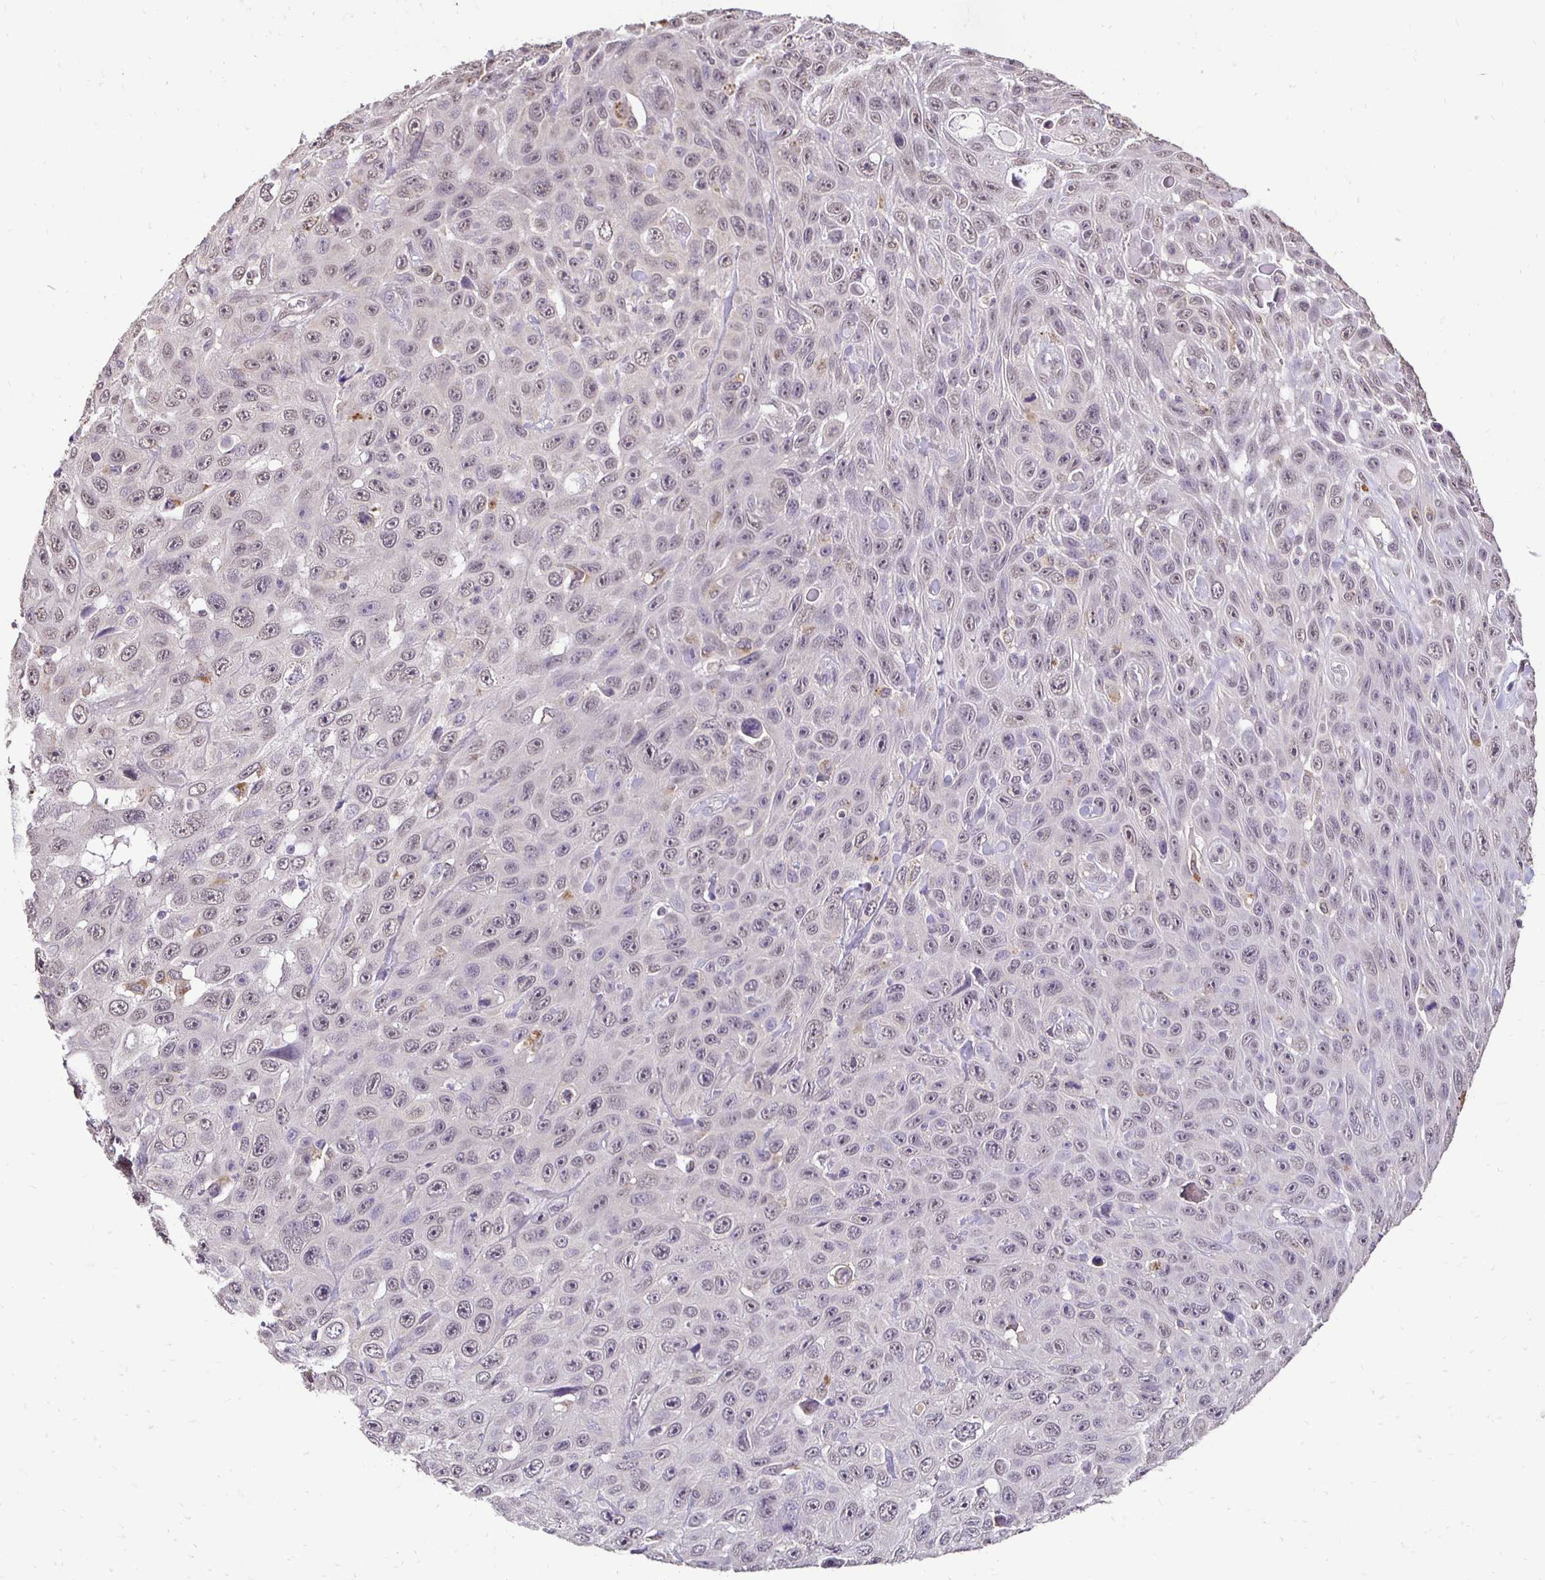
{"staining": {"intensity": "weak", "quantity": "<25%", "location": "nuclear"}, "tissue": "skin cancer", "cell_type": "Tumor cells", "image_type": "cancer", "snomed": [{"axis": "morphology", "description": "Squamous cell carcinoma, NOS"}, {"axis": "topography", "description": "Skin"}], "caption": "Immunohistochemistry (IHC) histopathology image of skin cancer (squamous cell carcinoma) stained for a protein (brown), which reveals no expression in tumor cells. (Stains: DAB immunohistochemistry (IHC) with hematoxylin counter stain, Microscopy: brightfield microscopy at high magnification).", "gene": "RHEBL1", "patient": {"sex": "male", "age": 82}}